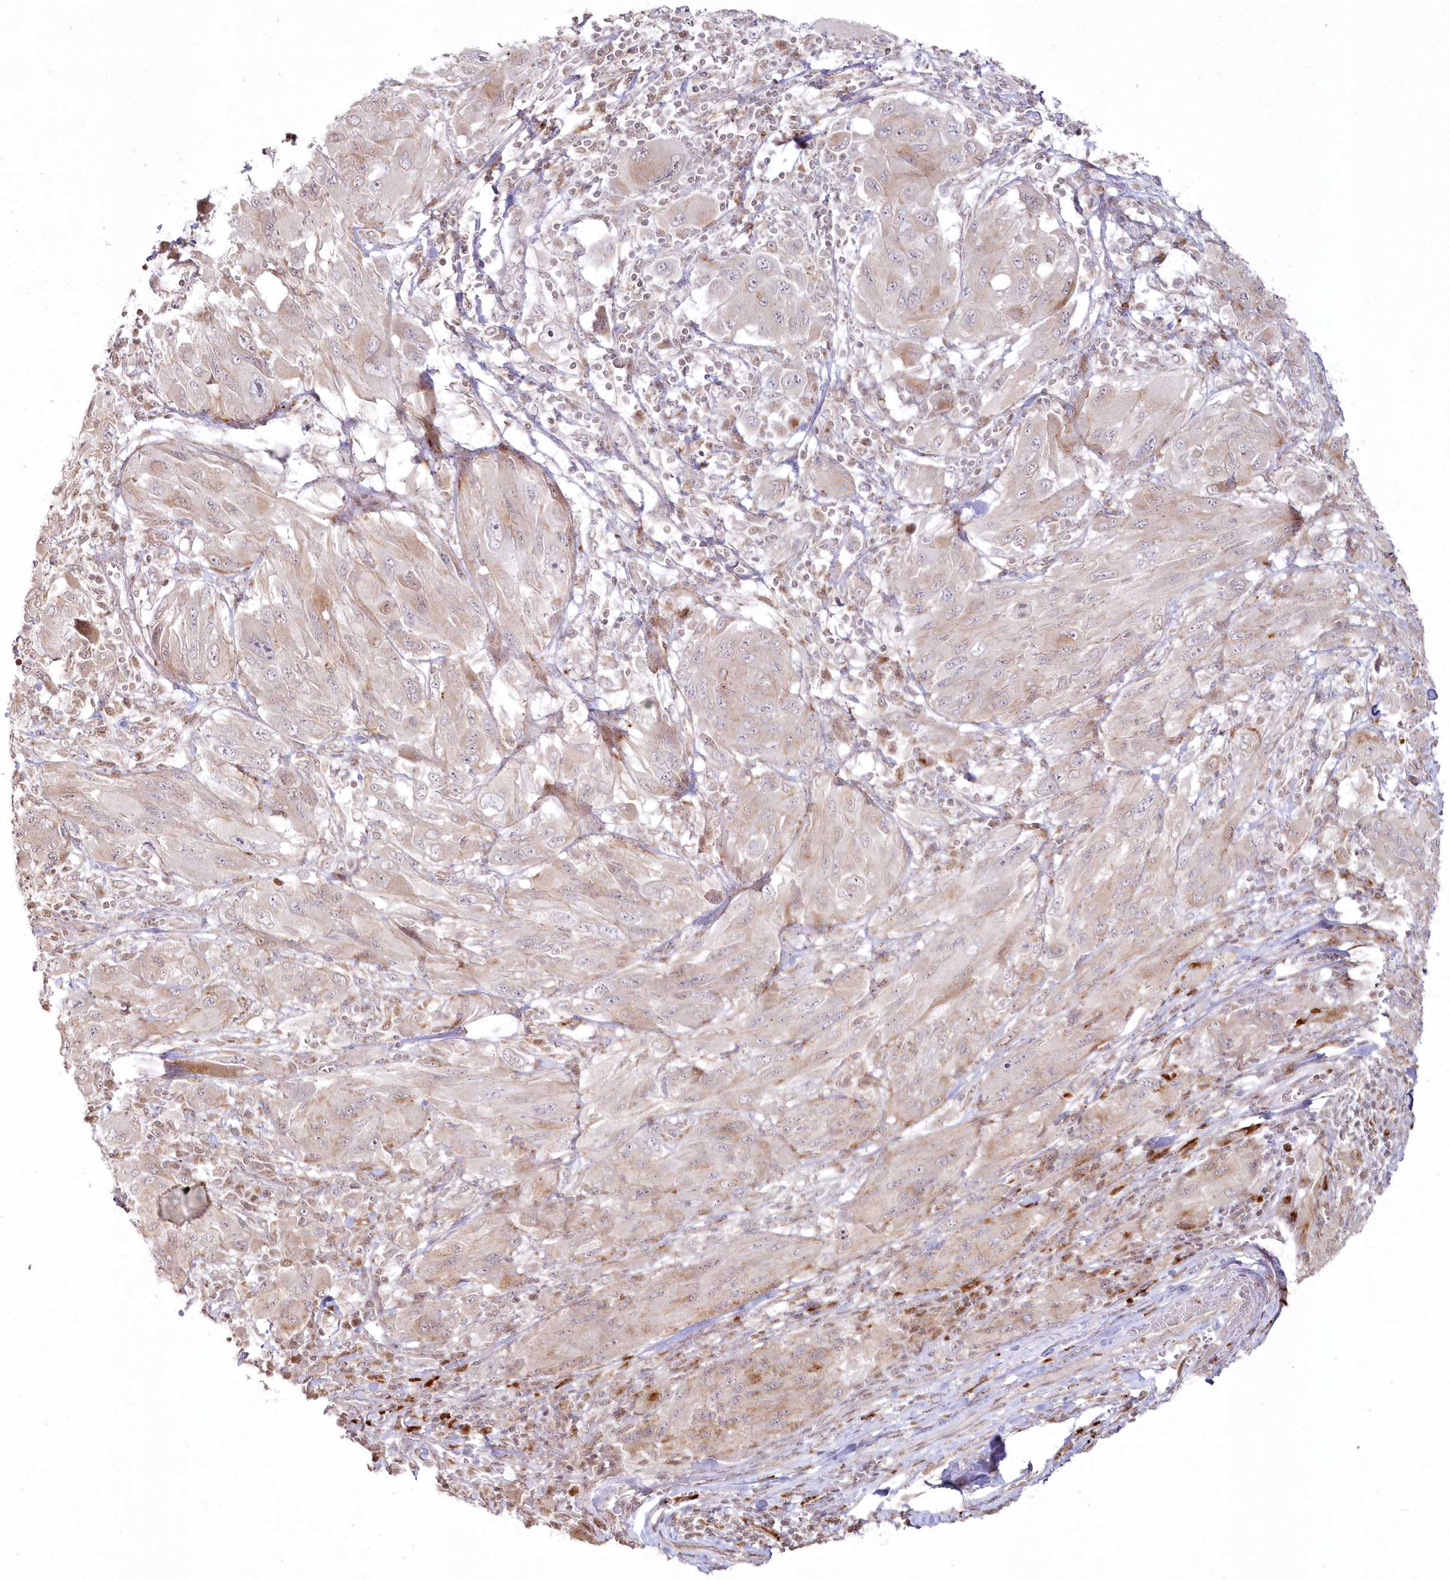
{"staining": {"intensity": "weak", "quantity": "25%-75%", "location": "cytoplasmic/membranous"}, "tissue": "melanoma", "cell_type": "Tumor cells", "image_type": "cancer", "snomed": [{"axis": "morphology", "description": "Malignant melanoma, NOS"}, {"axis": "topography", "description": "Skin"}], "caption": "Weak cytoplasmic/membranous positivity is appreciated in approximately 25%-75% of tumor cells in malignant melanoma. (Brightfield microscopy of DAB IHC at high magnification).", "gene": "ARSB", "patient": {"sex": "female", "age": 91}}